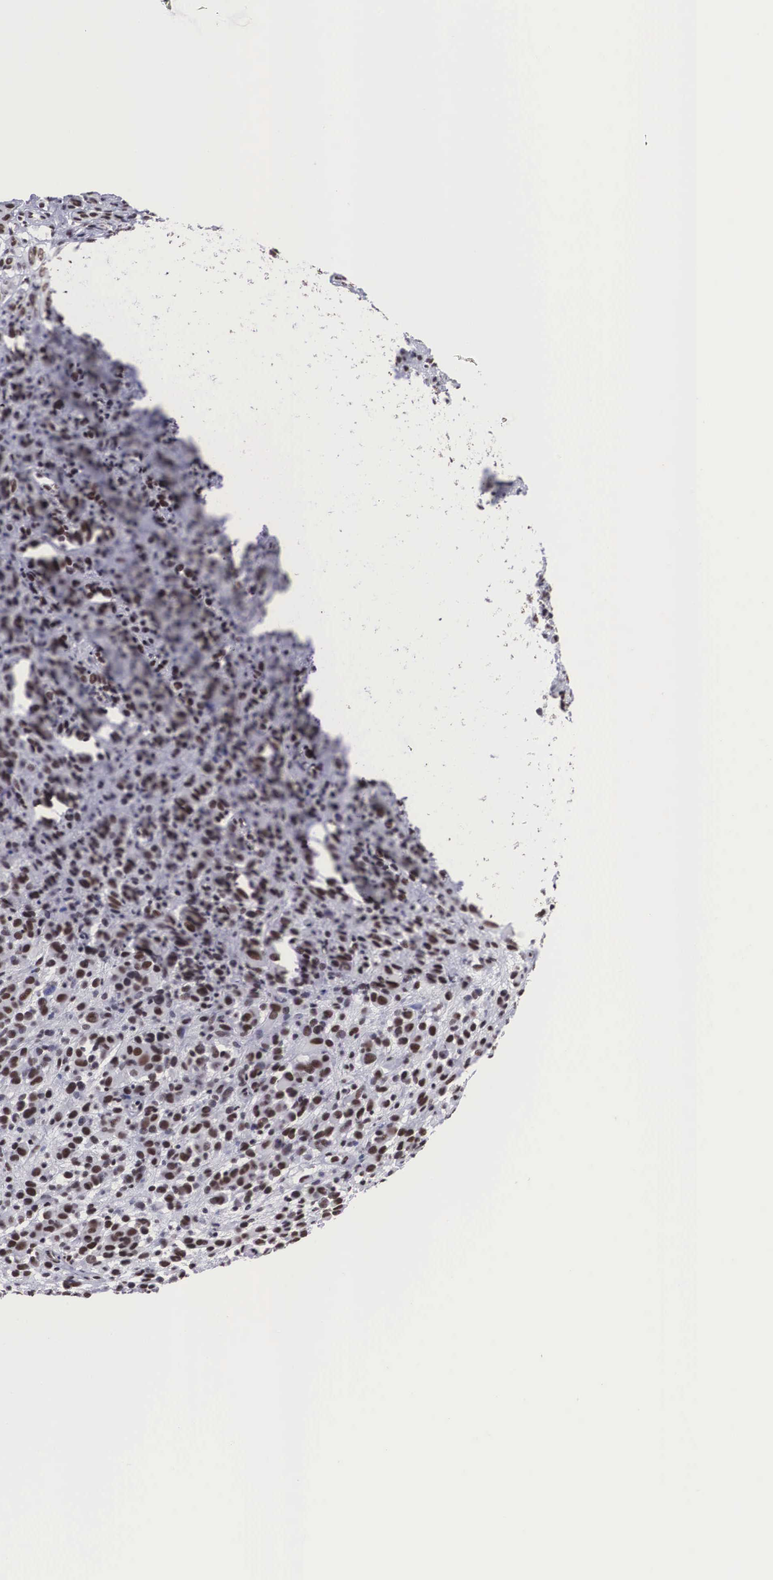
{"staining": {"intensity": "moderate", "quantity": ">75%", "location": "nuclear"}, "tissue": "melanoma", "cell_type": "Tumor cells", "image_type": "cancer", "snomed": [{"axis": "morphology", "description": "Malignant melanoma, NOS"}, {"axis": "topography", "description": "Skin"}], "caption": "Protein expression analysis of human melanoma reveals moderate nuclear positivity in about >75% of tumor cells.", "gene": "SF3A1", "patient": {"sex": "male", "age": 51}}